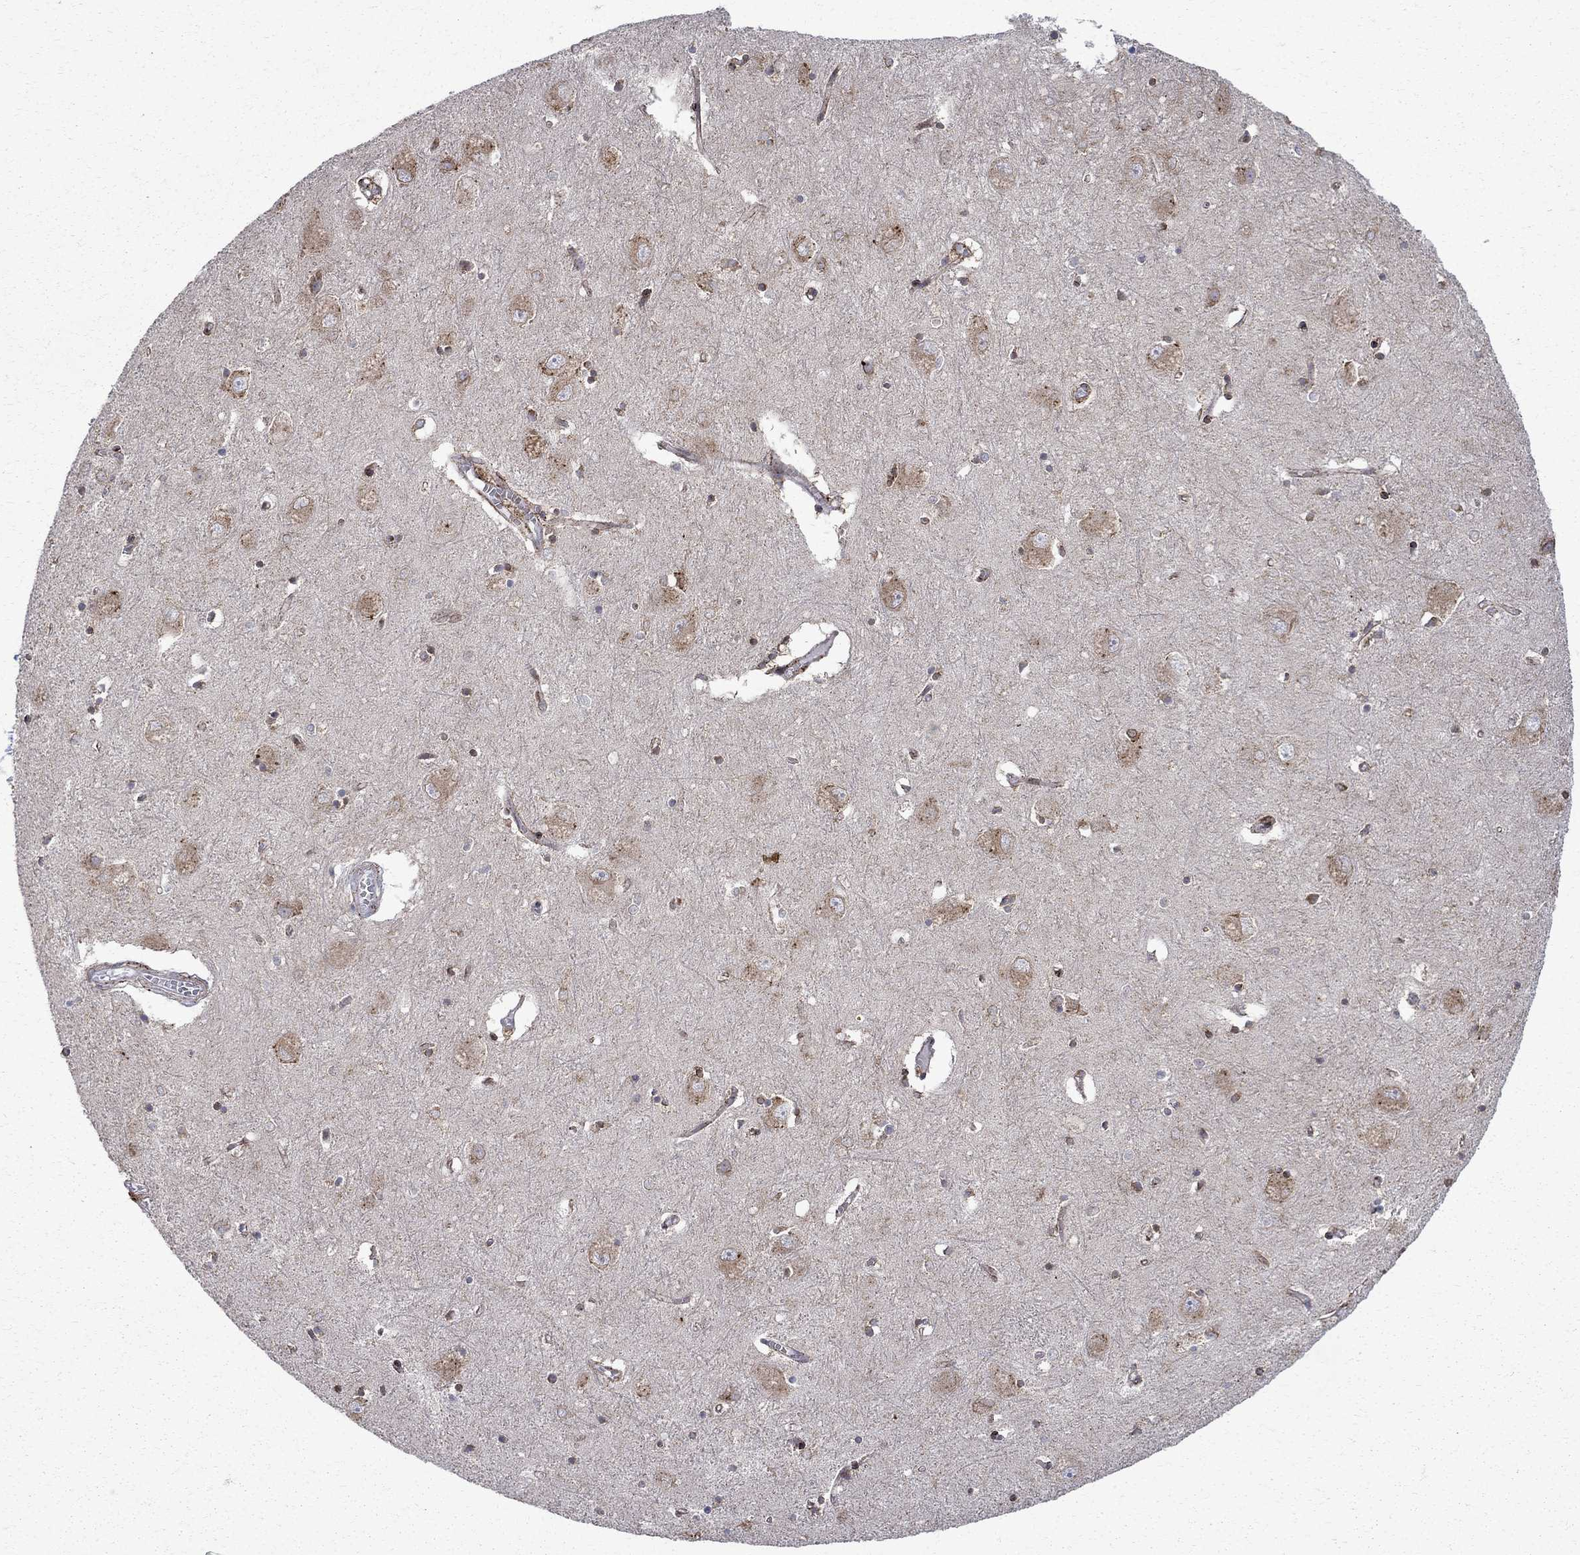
{"staining": {"intensity": "weak", "quantity": "<25%", "location": "cytoplasmic/membranous,nuclear"}, "tissue": "caudate", "cell_type": "Glial cells", "image_type": "normal", "snomed": [{"axis": "morphology", "description": "Normal tissue, NOS"}, {"axis": "topography", "description": "Lateral ventricle wall"}], "caption": "High magnification brightfield microscopy of benign caudate stained with DAB (3,3'-diaminobenzidine) (brown) and counterstained with hematoxylin (blue): glial cells show no significant expression. (DAB (3,3'-diaminobenzidine) IHC with hematoxylin counter stain).", "gene": "CAB39L", "patient": {"sex": "male", "age": 54}}